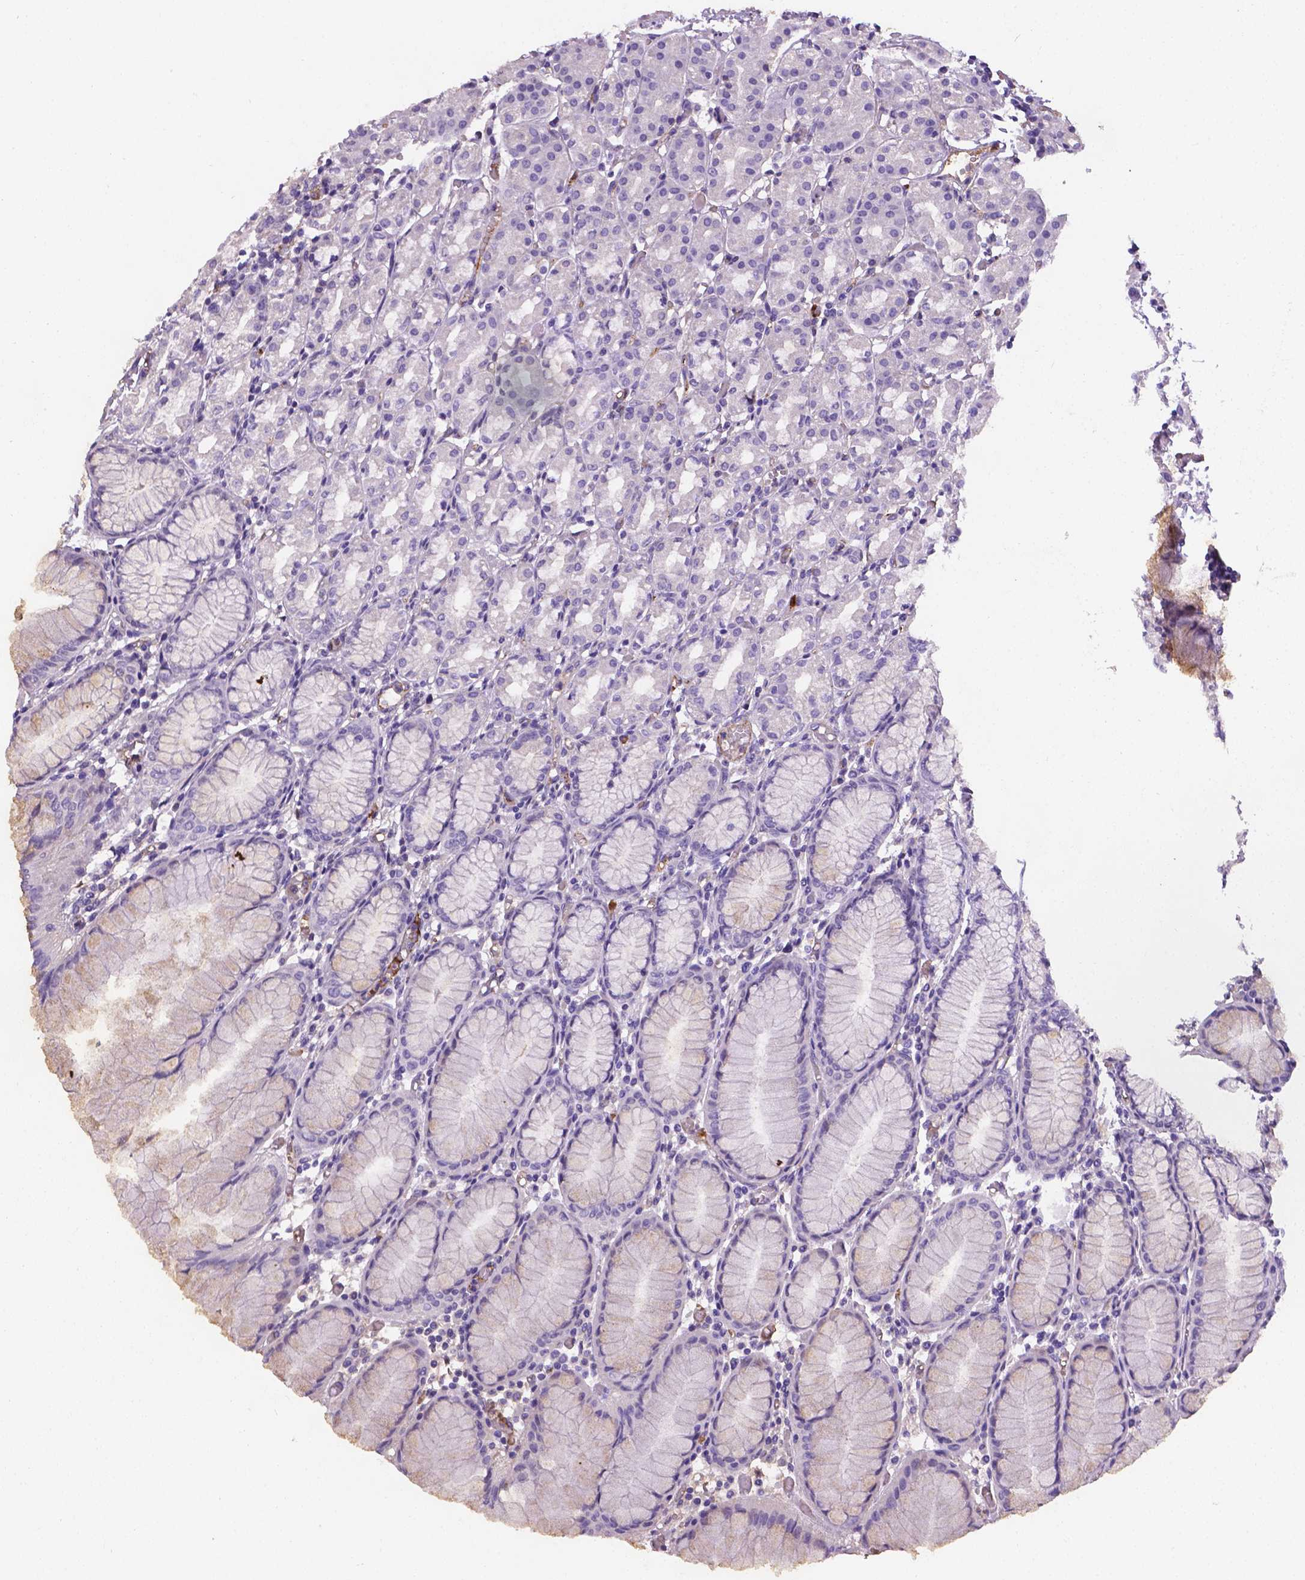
{"staining": {"intensity": "negative", "quantity": "none", "location": "none"}, "tissue": "stomach", "cell_type": "Glandular cells", "image_type": "normal", "snomed": [{"axis": "morphology", "description": "Normal tissue, NOS"}, {"axis": "topography", "description": "Stomach"}], "caption": "A high-resolution photomicrograph shows immunohistochemistry staining of benign stomach, which shows no significant positivity in glandular cells.", "gene": "APOE", "patient": {"sex": "female", "age": 57}}